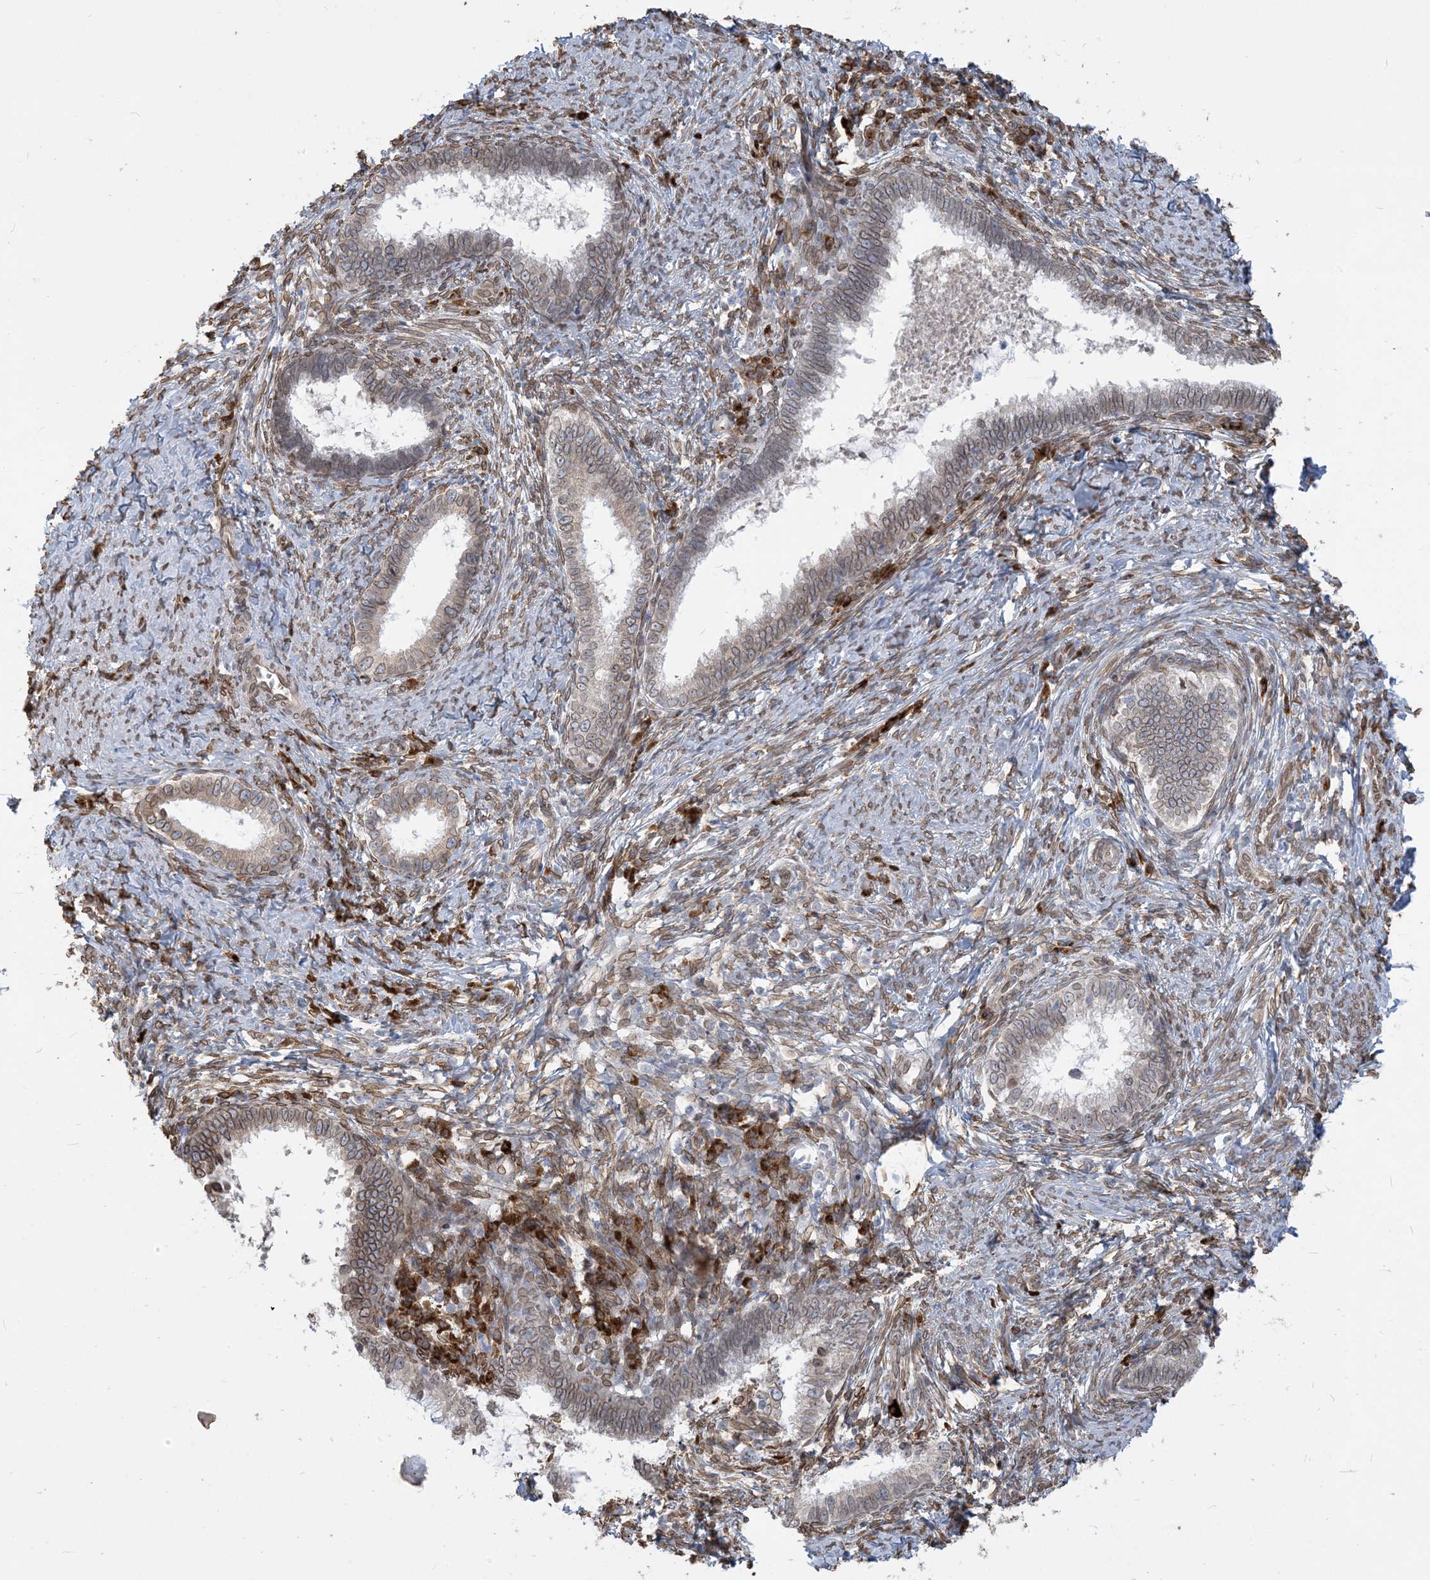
{"staining": {"intensity": "weak", "quantity": ">75%", "location": "cytoplasmic/membranous,nuclear"}, "tissue": "cervical cancer", "cell_type": "Tumor cells", "image_type": "cancer", "snomed": [{"axis": "morphology", "description": "Adenocarcinoma, NOS"}, {"axis": "topography", "description": "Cervix"}], "caption": "Protein expression analysis of adenocarcinoma (cervical) shows weak cytoplasmic/membranous and nuclear positivity in about >75% of tumor cells.", "gene": "WWP1", "patient": {"sex": "female", "age": 36}}